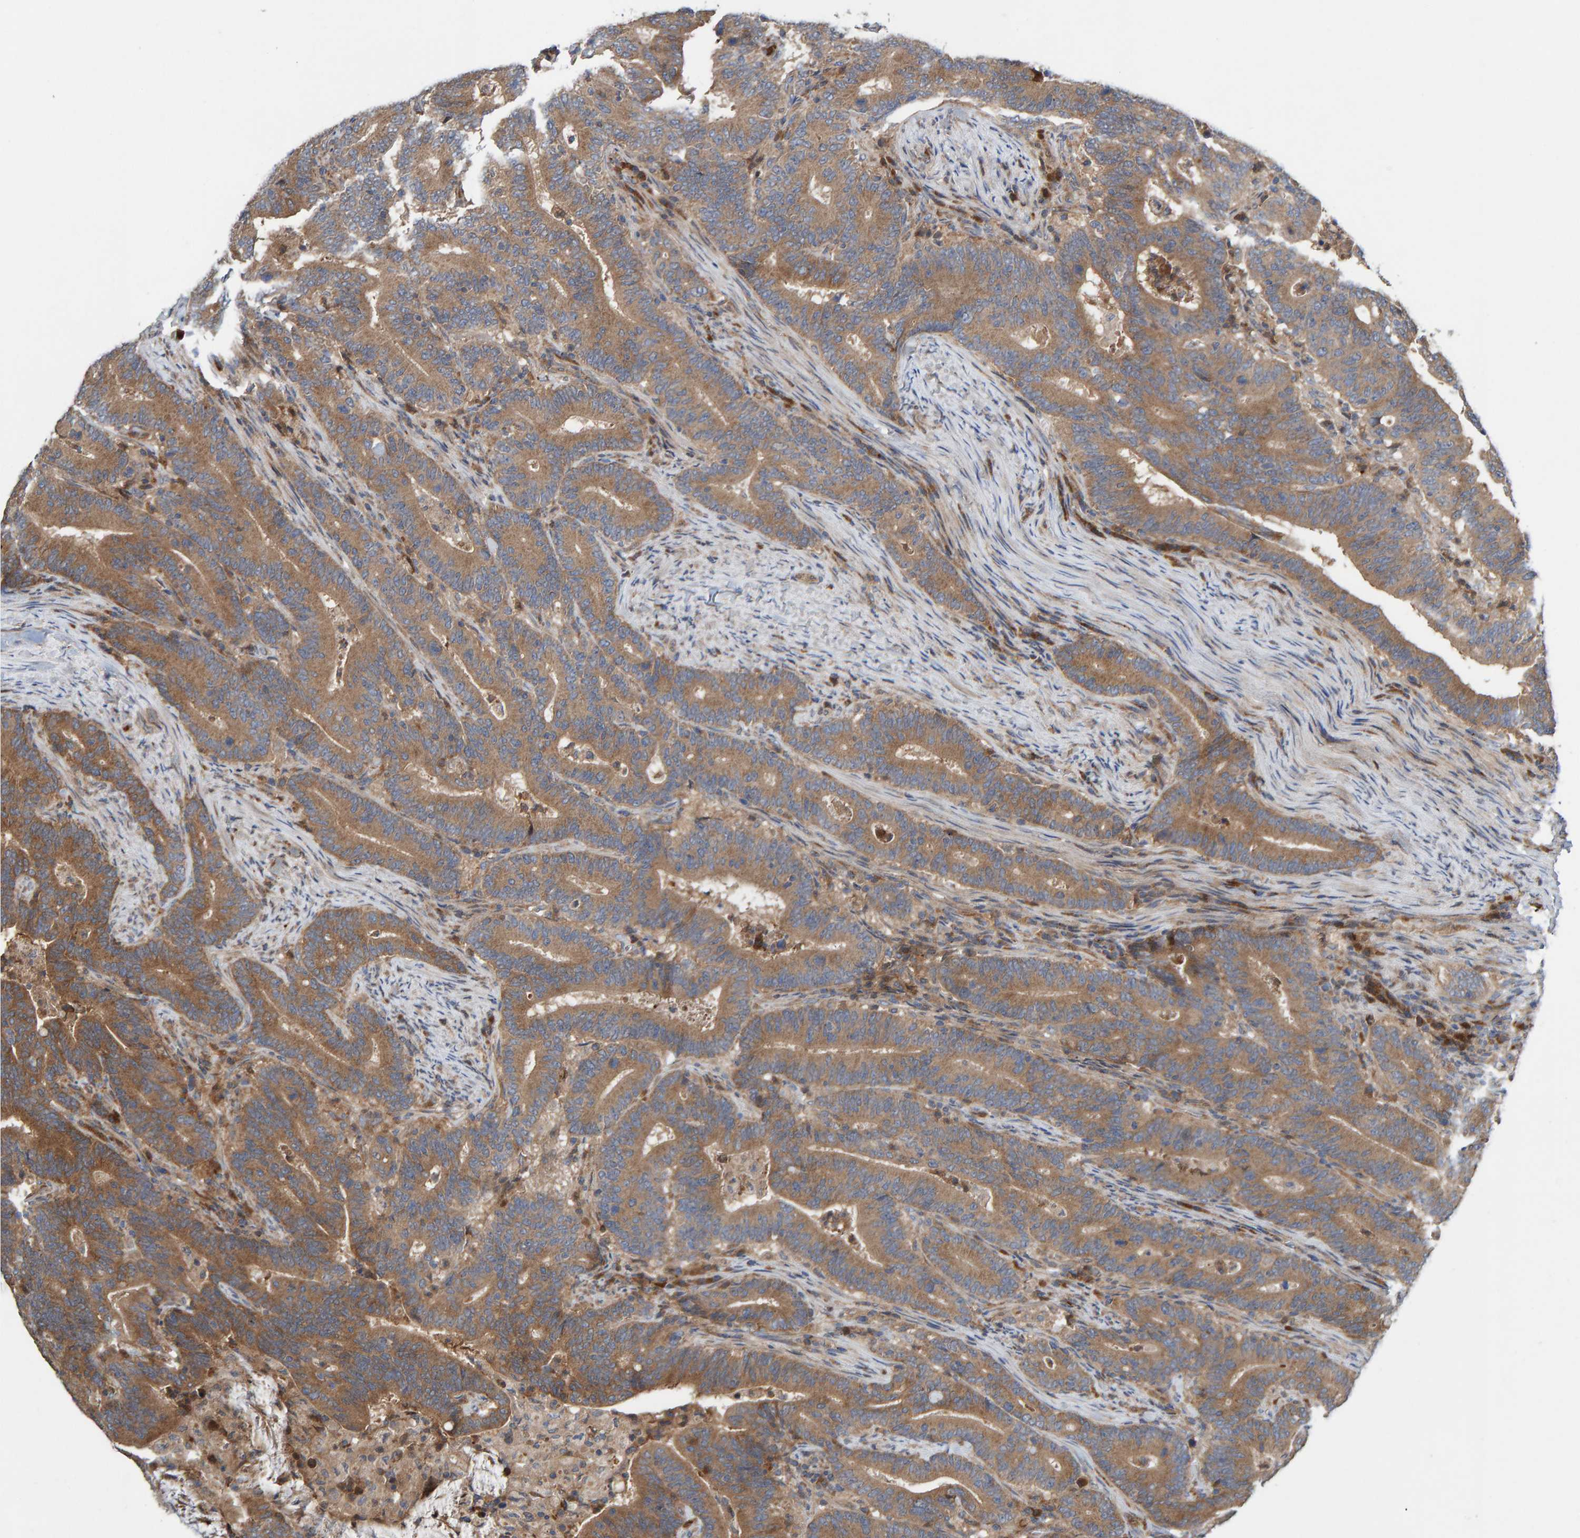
{"staining": {"intensity": "moderate", "quantity": ">75%", "location": "cytoplasmic/membranous"}, "tissue": "colorectal cancer", "cell_type": "Tumor cells", "image_type": "cancer", "snomed": [{"axis": "morphology", "description": "Adenocarcinoma, NOS"}, {"axis": "topography", "description": "Colon"}], "caption": "The histopathology image displays staining of colorectal cancer (adenocarcinoma), revealing moderate cytoplasmic/membranous protein staining (brown color) within tumor cells.", "gene": "KIAA0753", "patient": {"sex": "female", "age": 66}}